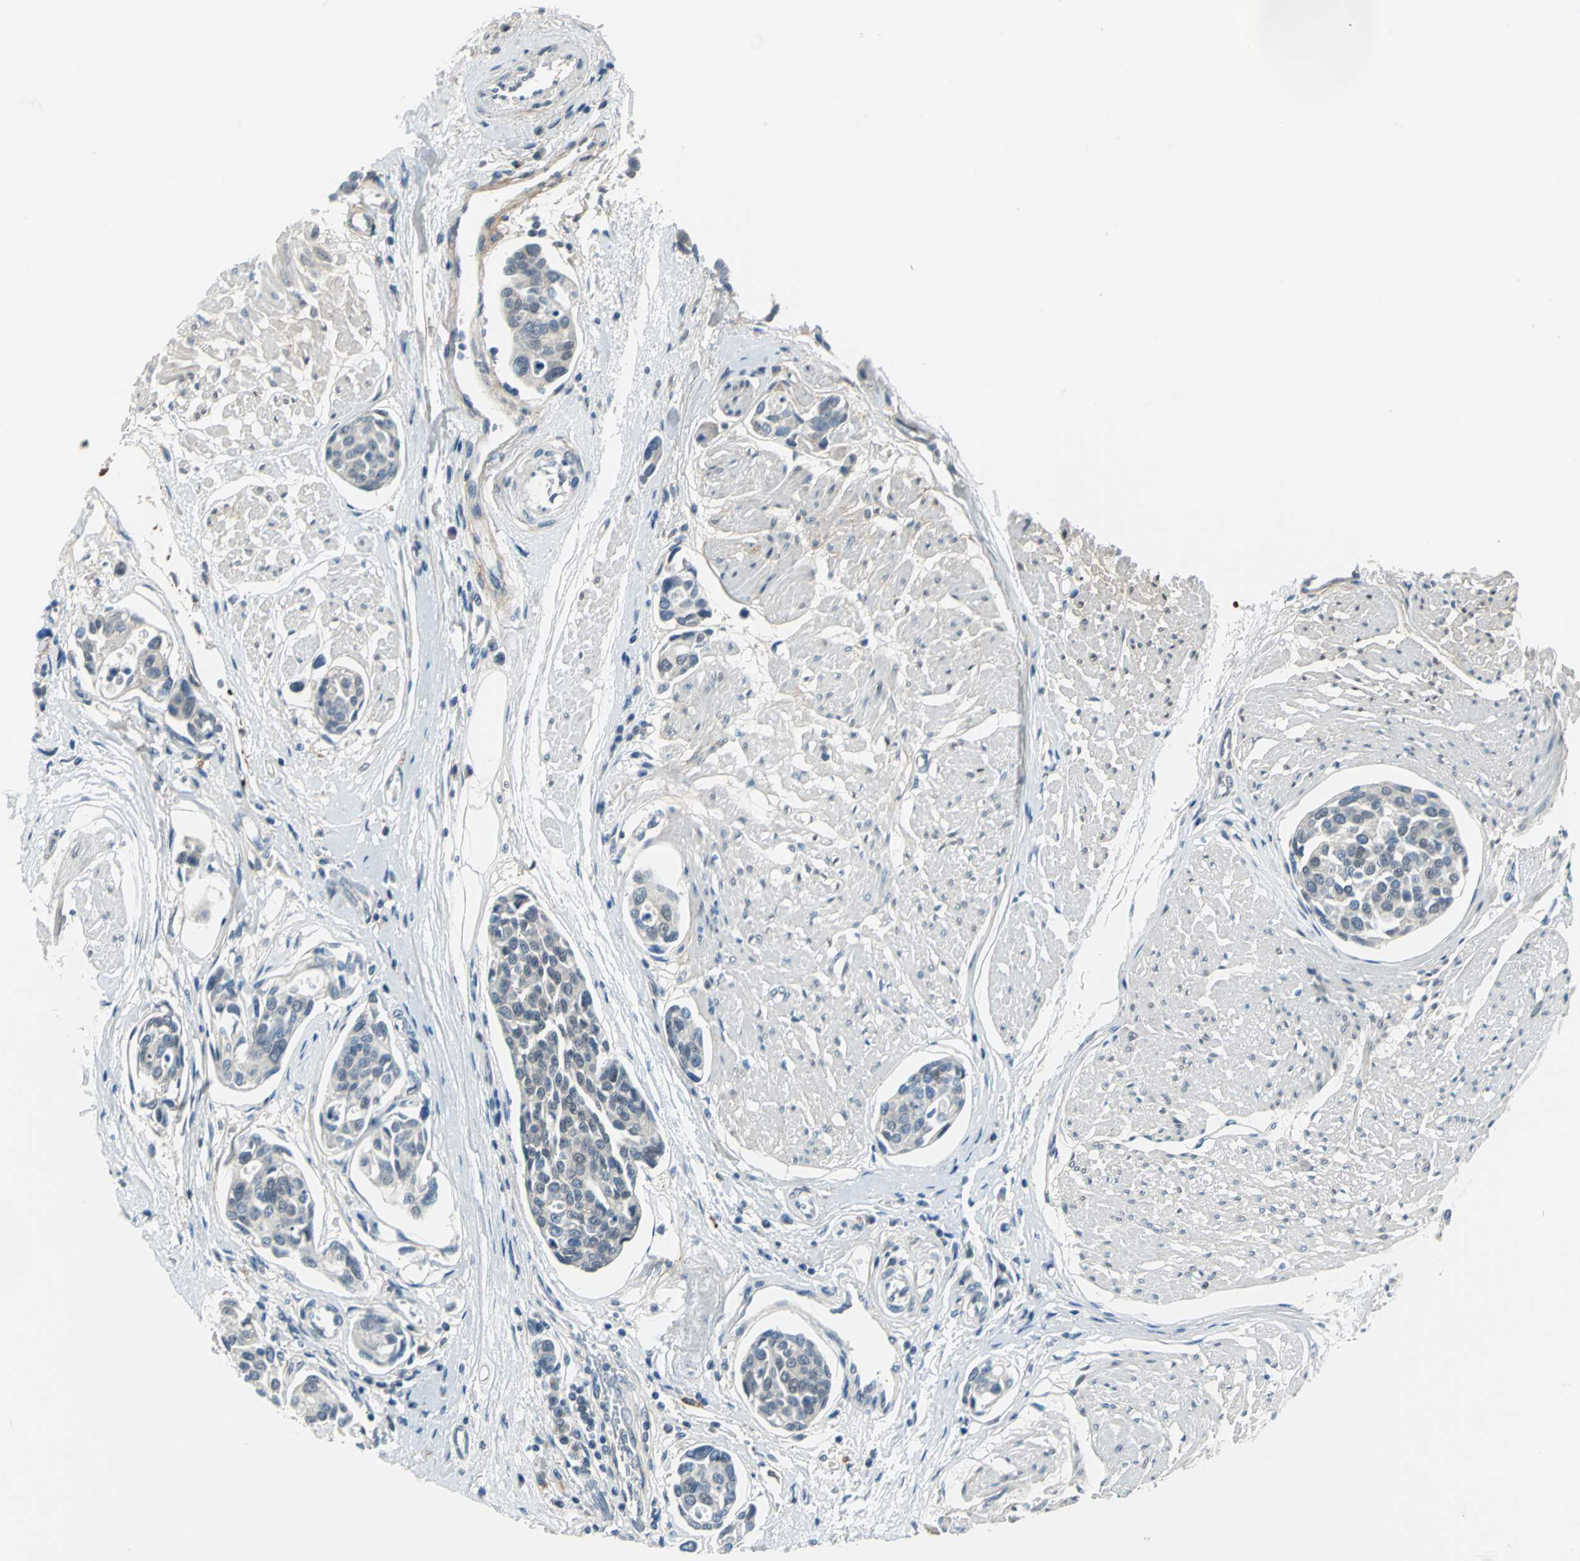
{"staining": {"intensity": "weak", "quantity": "<25%", "location": "cytoplasmic/membranous,nuclear"}, "tissue": "urothelial cancer", "cell_type": "Tumor cells", "image_type": "cancer", "snomed": [{"axis": "morphology", "description": "Urothelial carcinoma, High grade"}, {"axis": "topography", "description": "Urinary bladder"}], "caption": "Immunohistochemistry (IHC) of urothelial carcinoma (high-grade) shows no expression in tumor cells. (DAB immunohistochemistry, high magnification).", "gene": "ZNF415", "patient": {"sex": "male", "age": 78}}